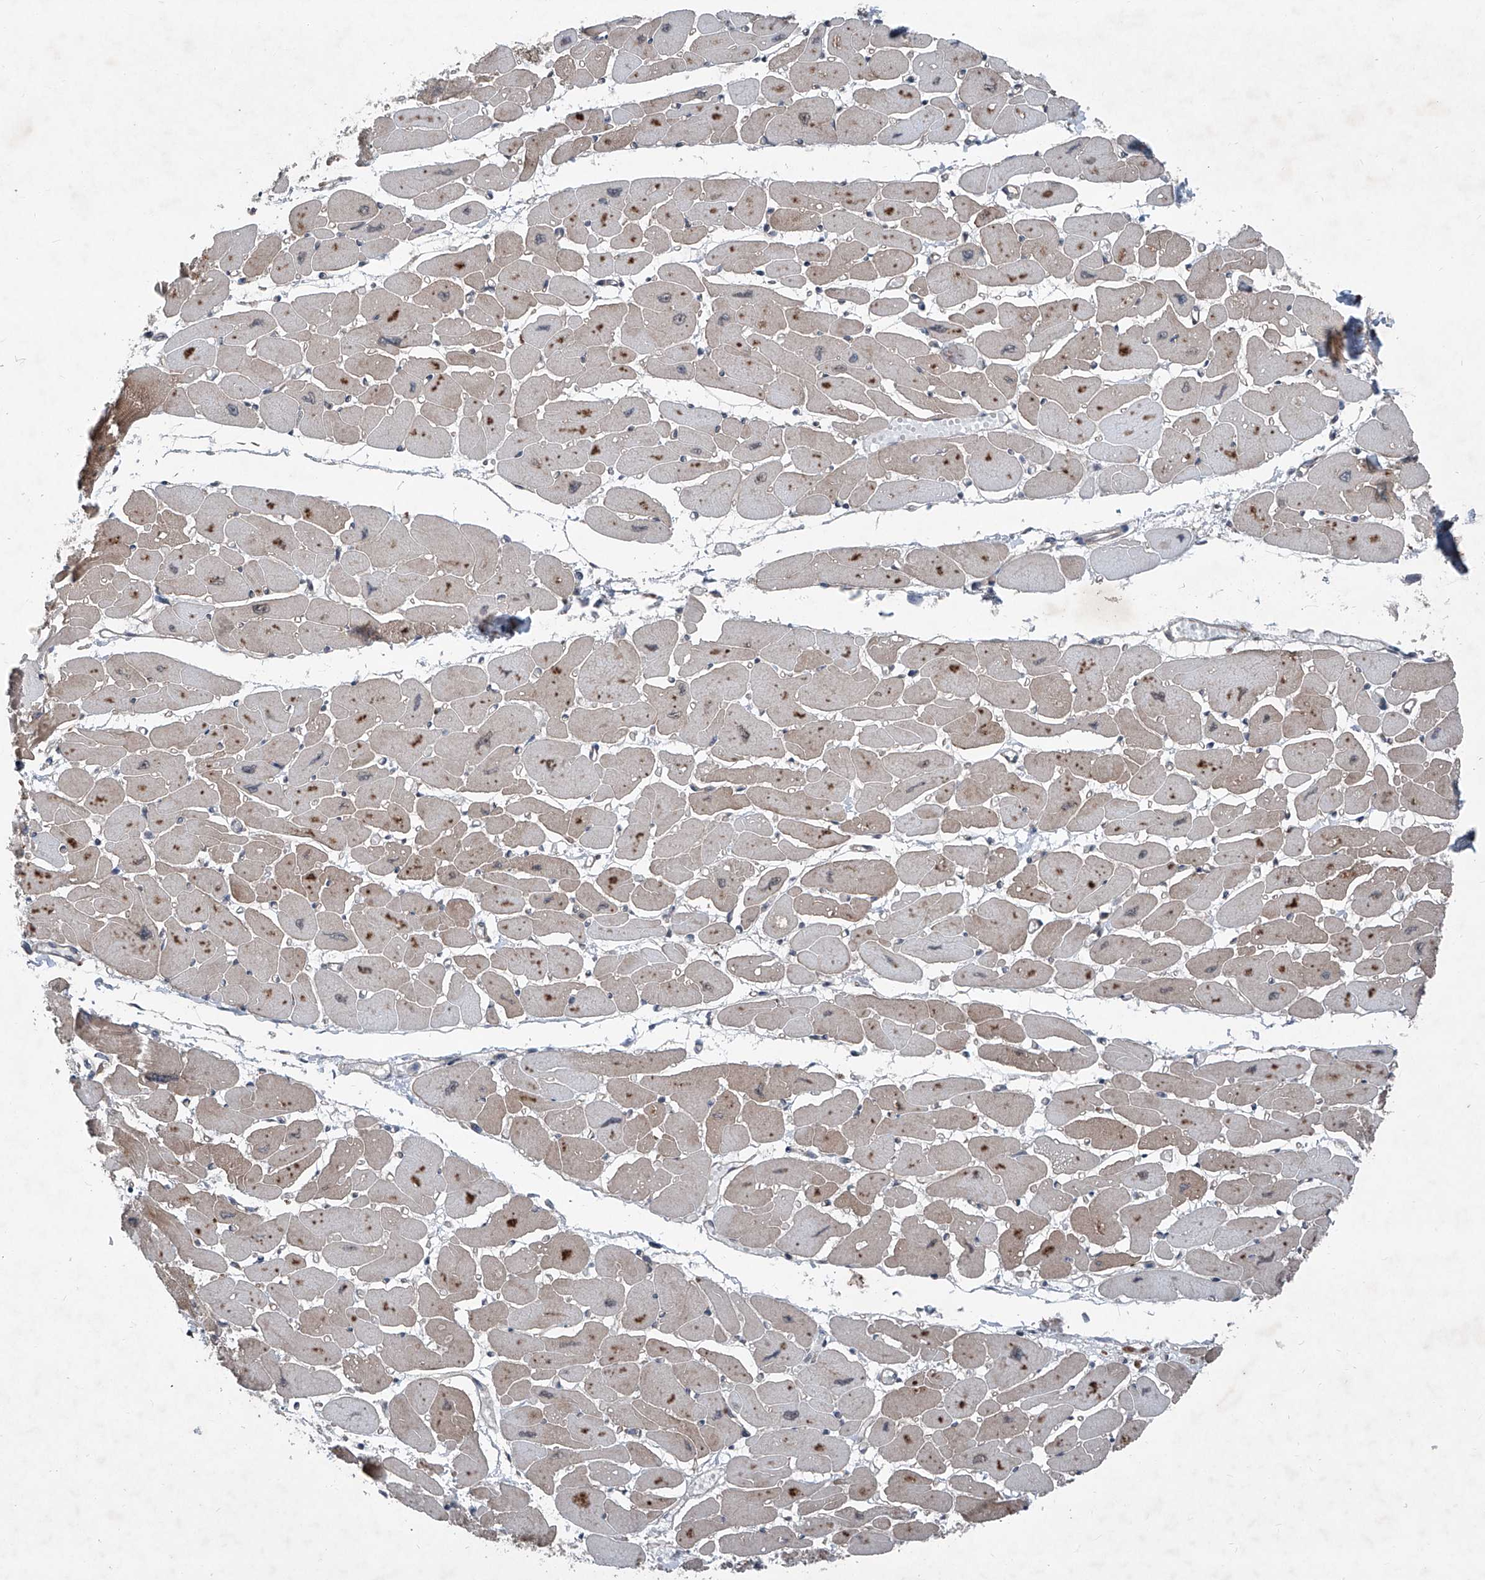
{"staining": {"intensity": "moderate", "quantity": ">75%", "location": "cytoplasmic/membranous,nuclear"}, "tissue": "heart muscle", "cell_type": "Cardiomyocytes", "image_type": "normal", "snomed": [{"axis": "morphology", "description": "Normal tissue, NOS"}, {"axis": "topography", "description": "Heart"}], "caption": "IHC histopathology image of benign human heart muscle stained for a protein (brown), which exhibits medium levels of moderate cytoplasmic/membranous,nuclear staining in about >75% of cardiomyocytes.", "gene": "COA7", "patient": {"sex": "female", "age": 54}}